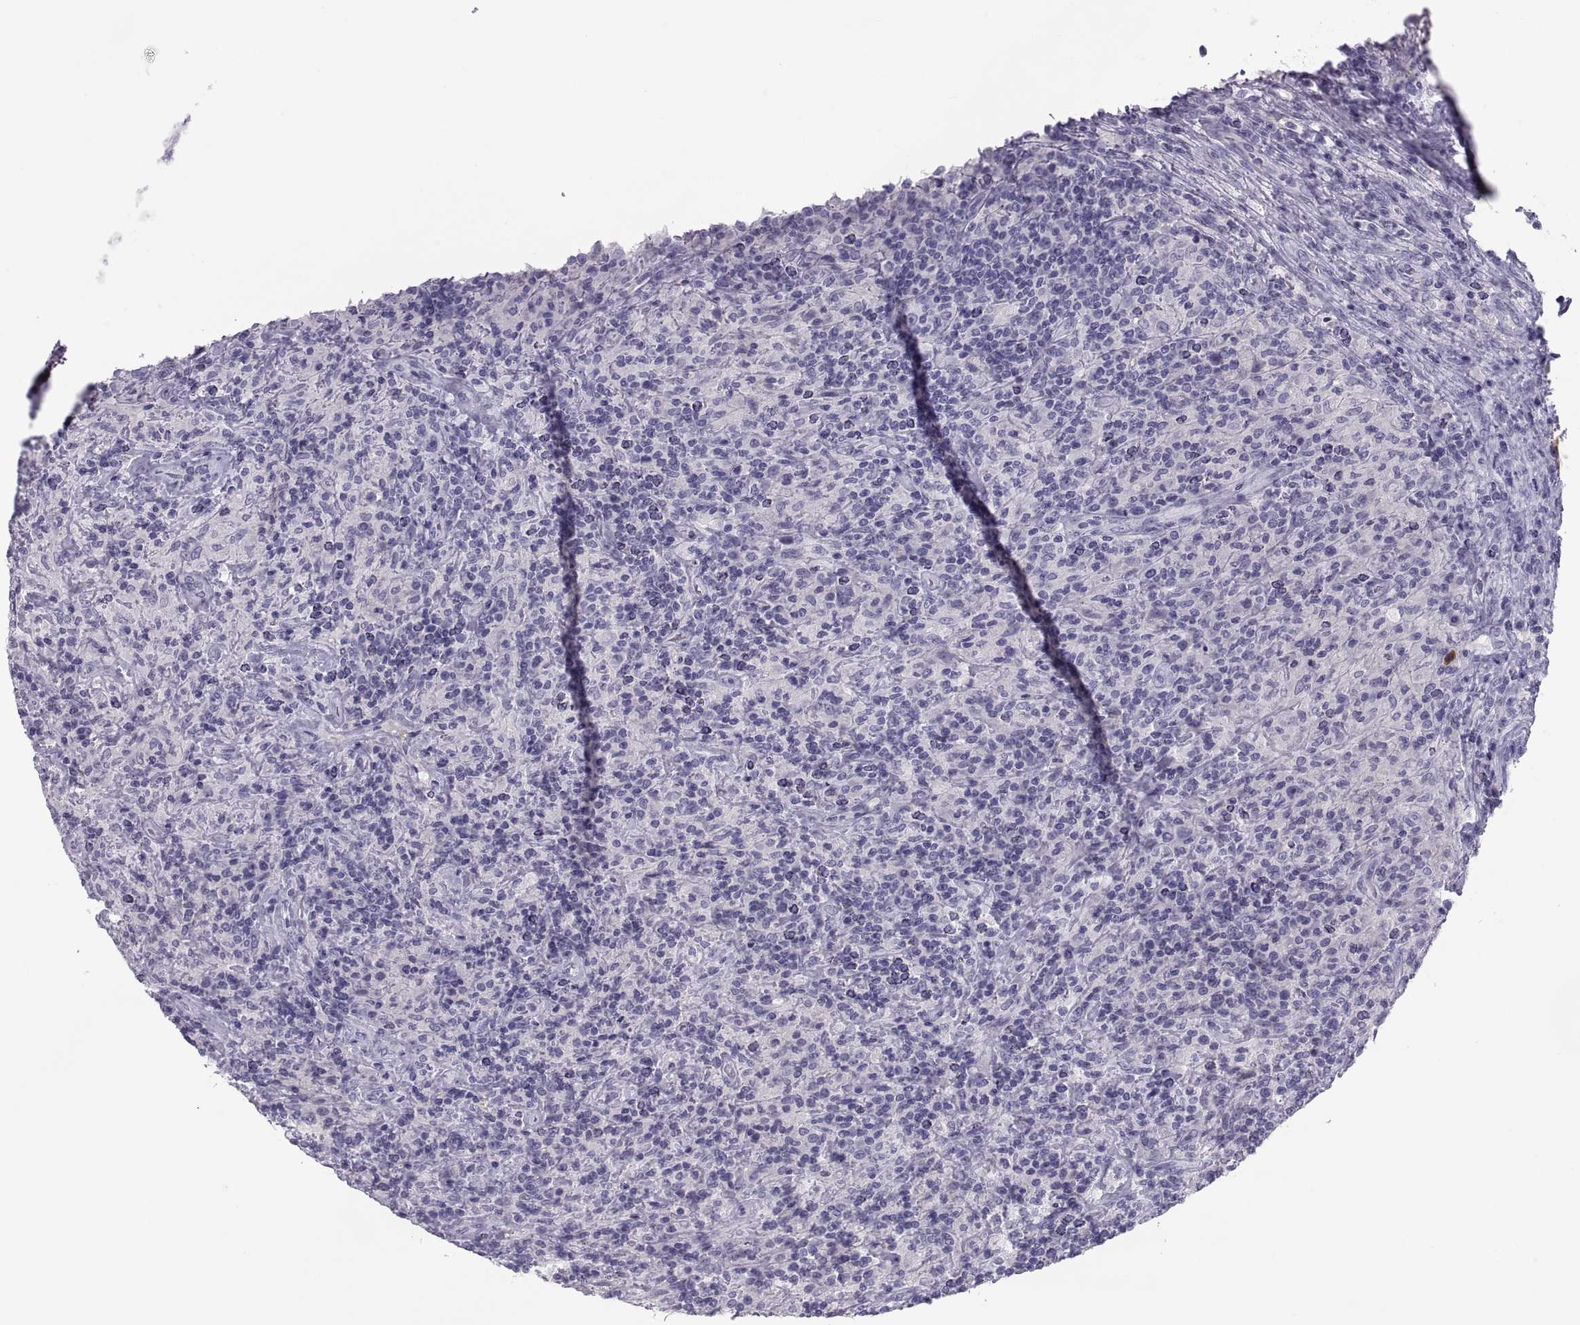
{"staining": {"intensity": "negative", "quantity": "none", "location": "none"}, "tissue": "lymphoma", "cell_type": "Tumor cells", "image_type": "cancer", "snomed": [{"axis": "morphology", "description": "Hodgkin's disease, NOS"}, {"axis": "topography", "description": "Lymph node"}], "caption": "The micrograph exhibits no staining of tumor cells in lymphoma.", "gene": "MAGEB2", "patient": {"sex": "male", "age": 70}}